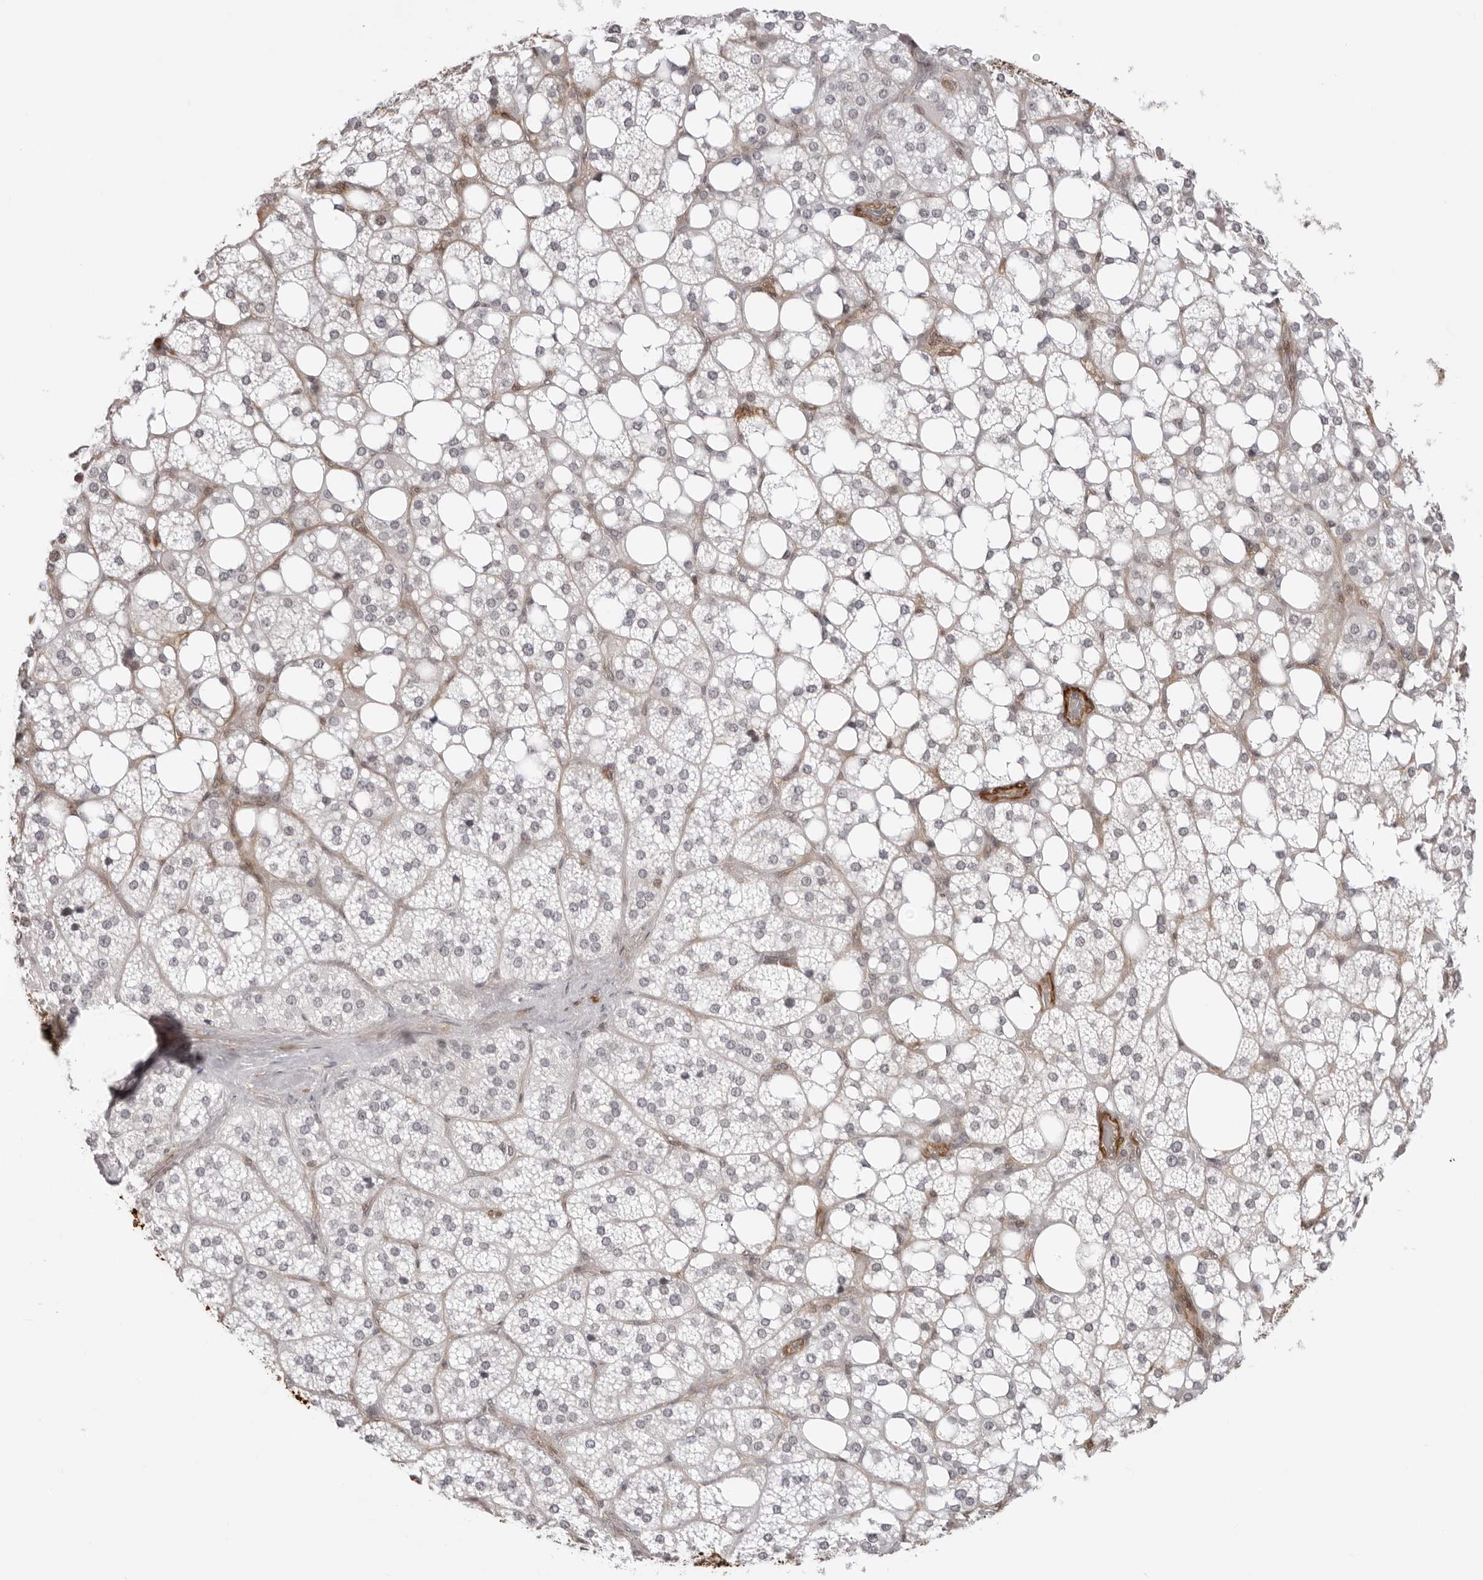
{"staining": {"intensity": "moderate", "quantity": "25%-75%", "location": "cytoplasmic/membranous"}, "tissue": "adrenal gland", "cell_type": "Glandular cells", "image_type": "normal", "snomed": [{"axis": "morphology", "description": "Normal tissue, NOS"}, {"axis": "topography", "description": "Adrenal gland"}], "caption": "The histopathology image reveals a brown stain indicating the presence of a protein in the cytoplasmic/membranous of glandular cells in adrenal gland. The protein is shown in brown color, while the nuclei are stained blue.", "gene": "UNK", "patient": {"sex": "female", "age": 59}}